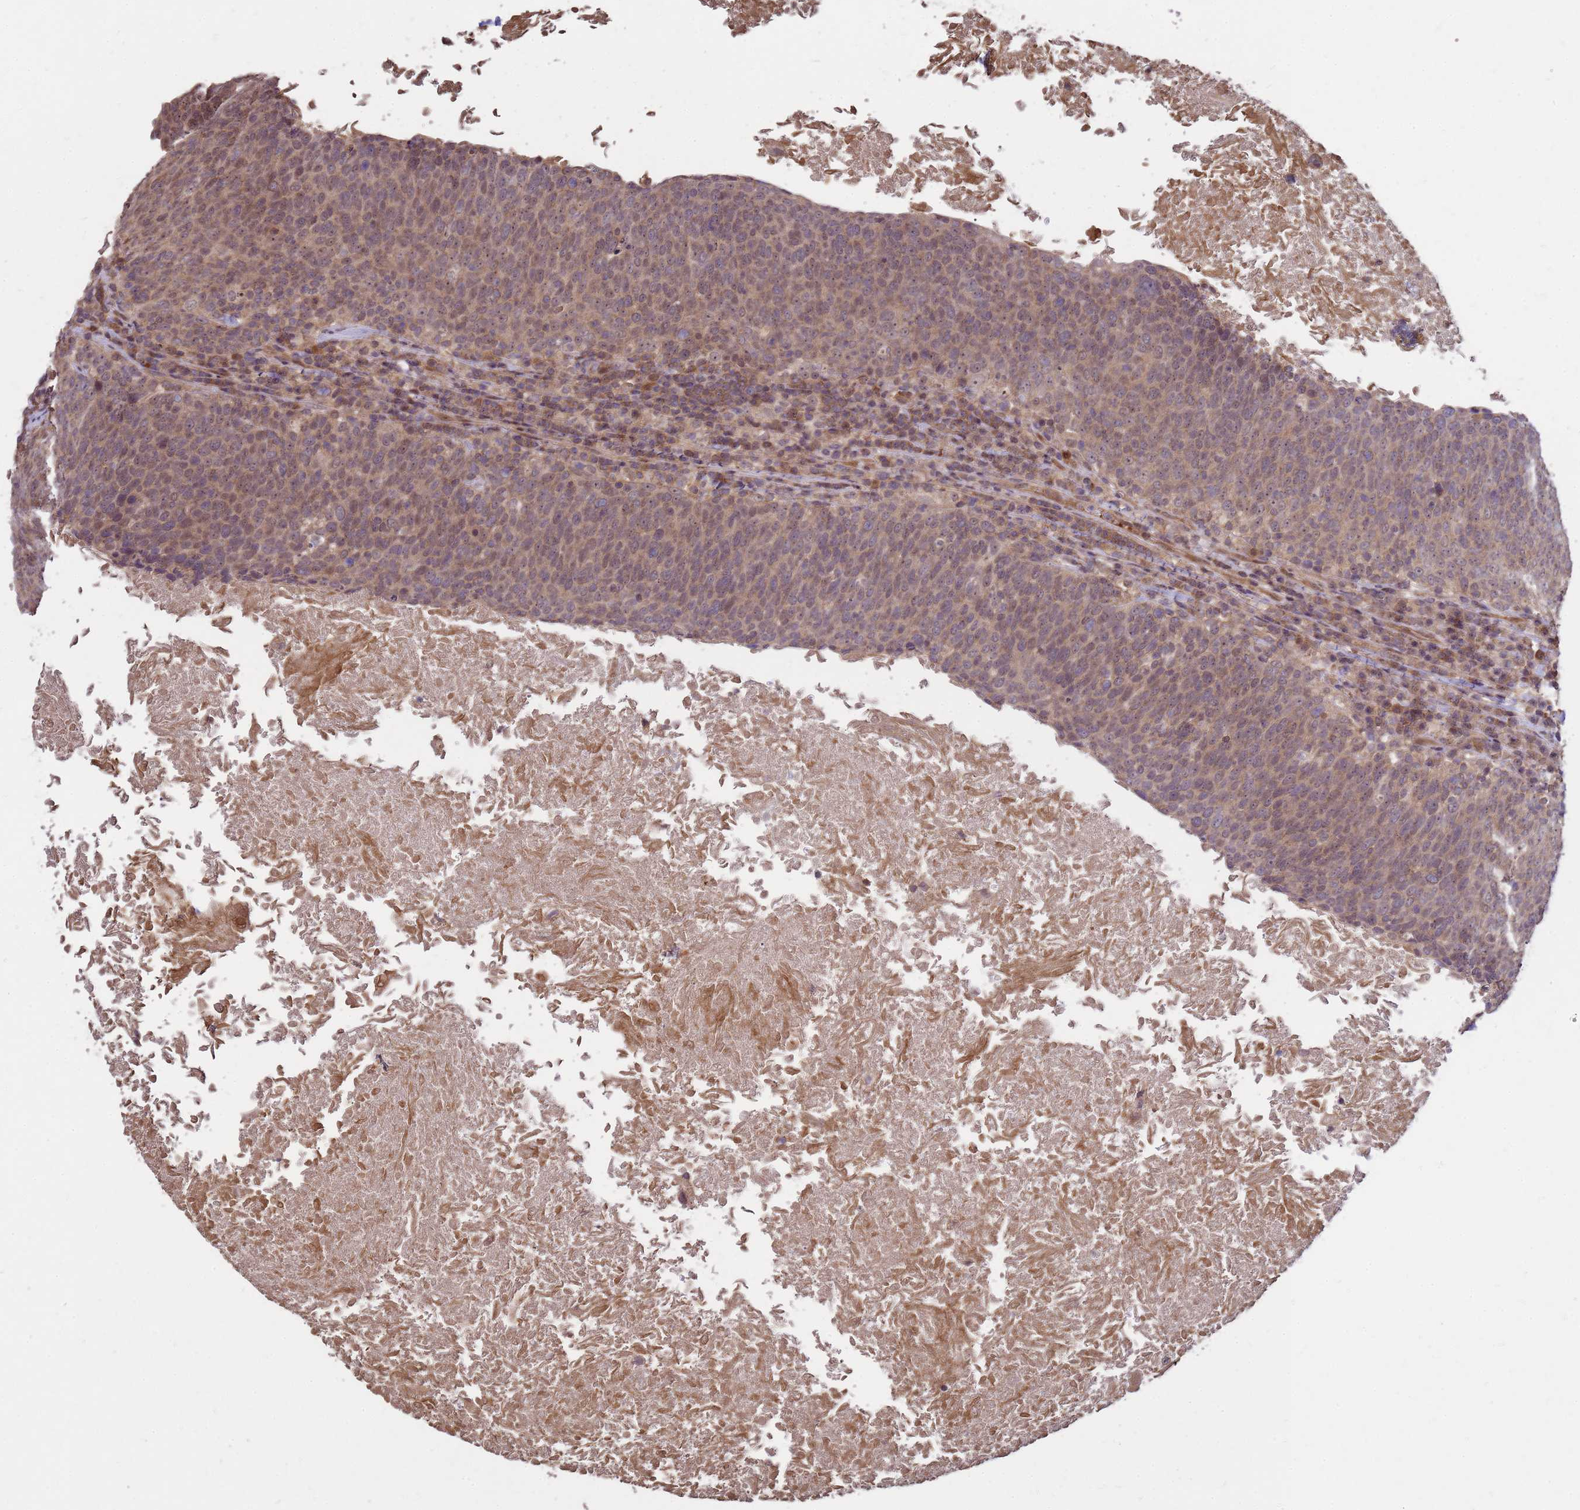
{"staining": {"intensity": "weak", "quantity": "25%-75%", "location": "nuclear"}, "tissue": "head and neck cancer", "cell_type": "Tumor cells", "image_type": "cancer", "snomed": [{"axis": "morphology", "description": "Squamous cell carcinoma, NOS"}, {"axis": "morphology", "description": "Squamous cell carcinoma, metastatic, NOS"}, {"axis": "topography", "description": "Lymph node"}, {"axis": "topography", "description": "Head-Neck"}], "caption": "High-power microscopy captured an immunohistochemistry image of head and neck cancer (squamous cell carcinoma), revealing weak nuclear positivity in approximately 25%-75% of tumor cells.", "gene": "CRBN", "patient": {"sex": "male", "age": 62}}